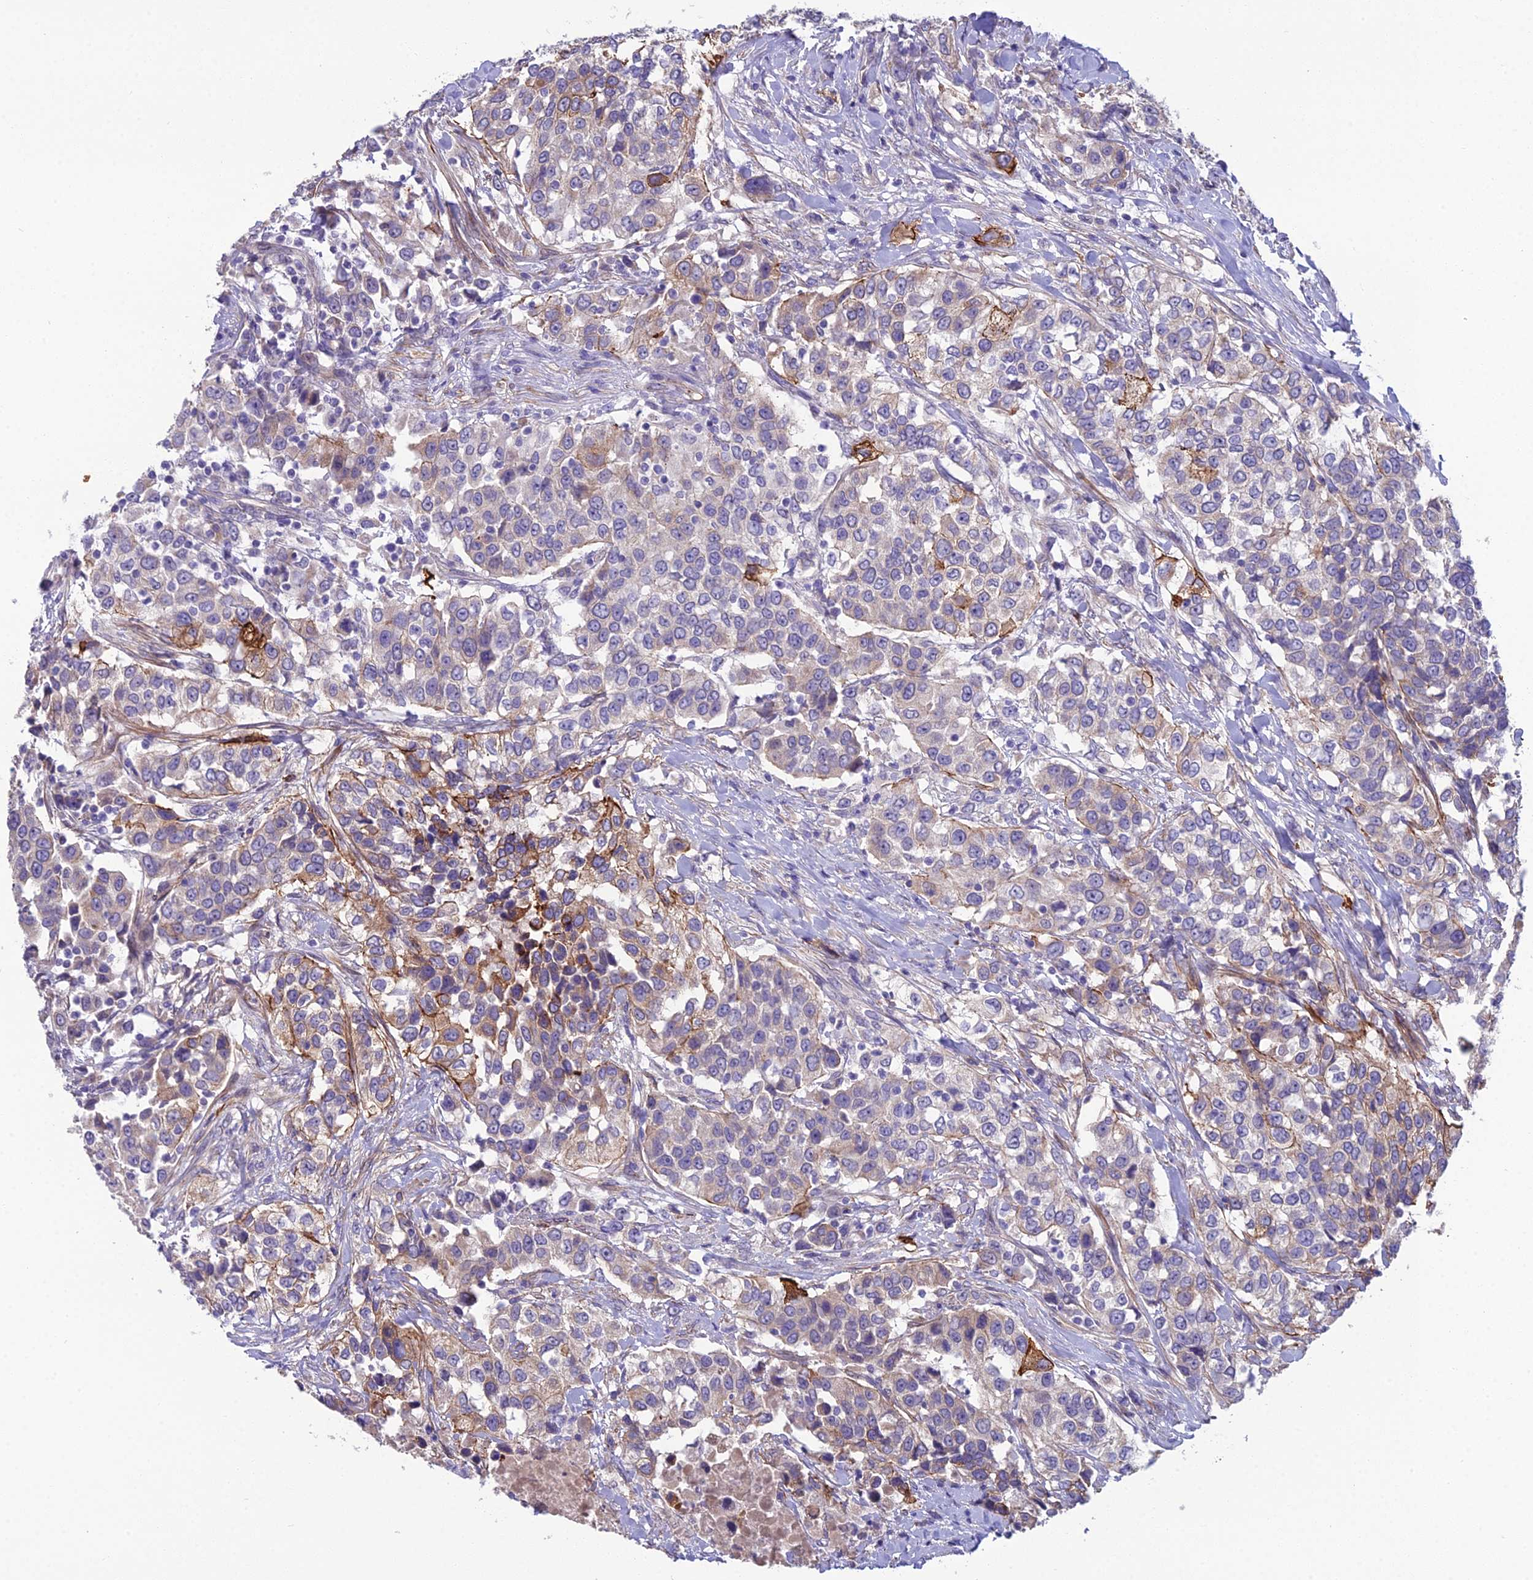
{"staining": {"intensity": "moderate", "quantity": "<25%", "location": "cytoplasmic/membranous"}, "tissue": "urothelial cancer", "cell_type": "Tumor cells", "image_type": "cancer", "snomed": [{"axis": "morphology", "description": "Urothelial carcinoma, High grade"}, {"axis": "topography", "description": "Urinary bladder"}], "caption": "High-magnification brightfield microscopy of urothelial cancer stained with DAB (3,3'-diaminobenzidine) (brown) and counterstained with hematoxylin (blue). tumor cells exhibit moderate cytoplasmic/membranous positivity is present in about<25% of cells.", "gene": "CFAP47", "patient": {"sex": "female", "age": 80}}